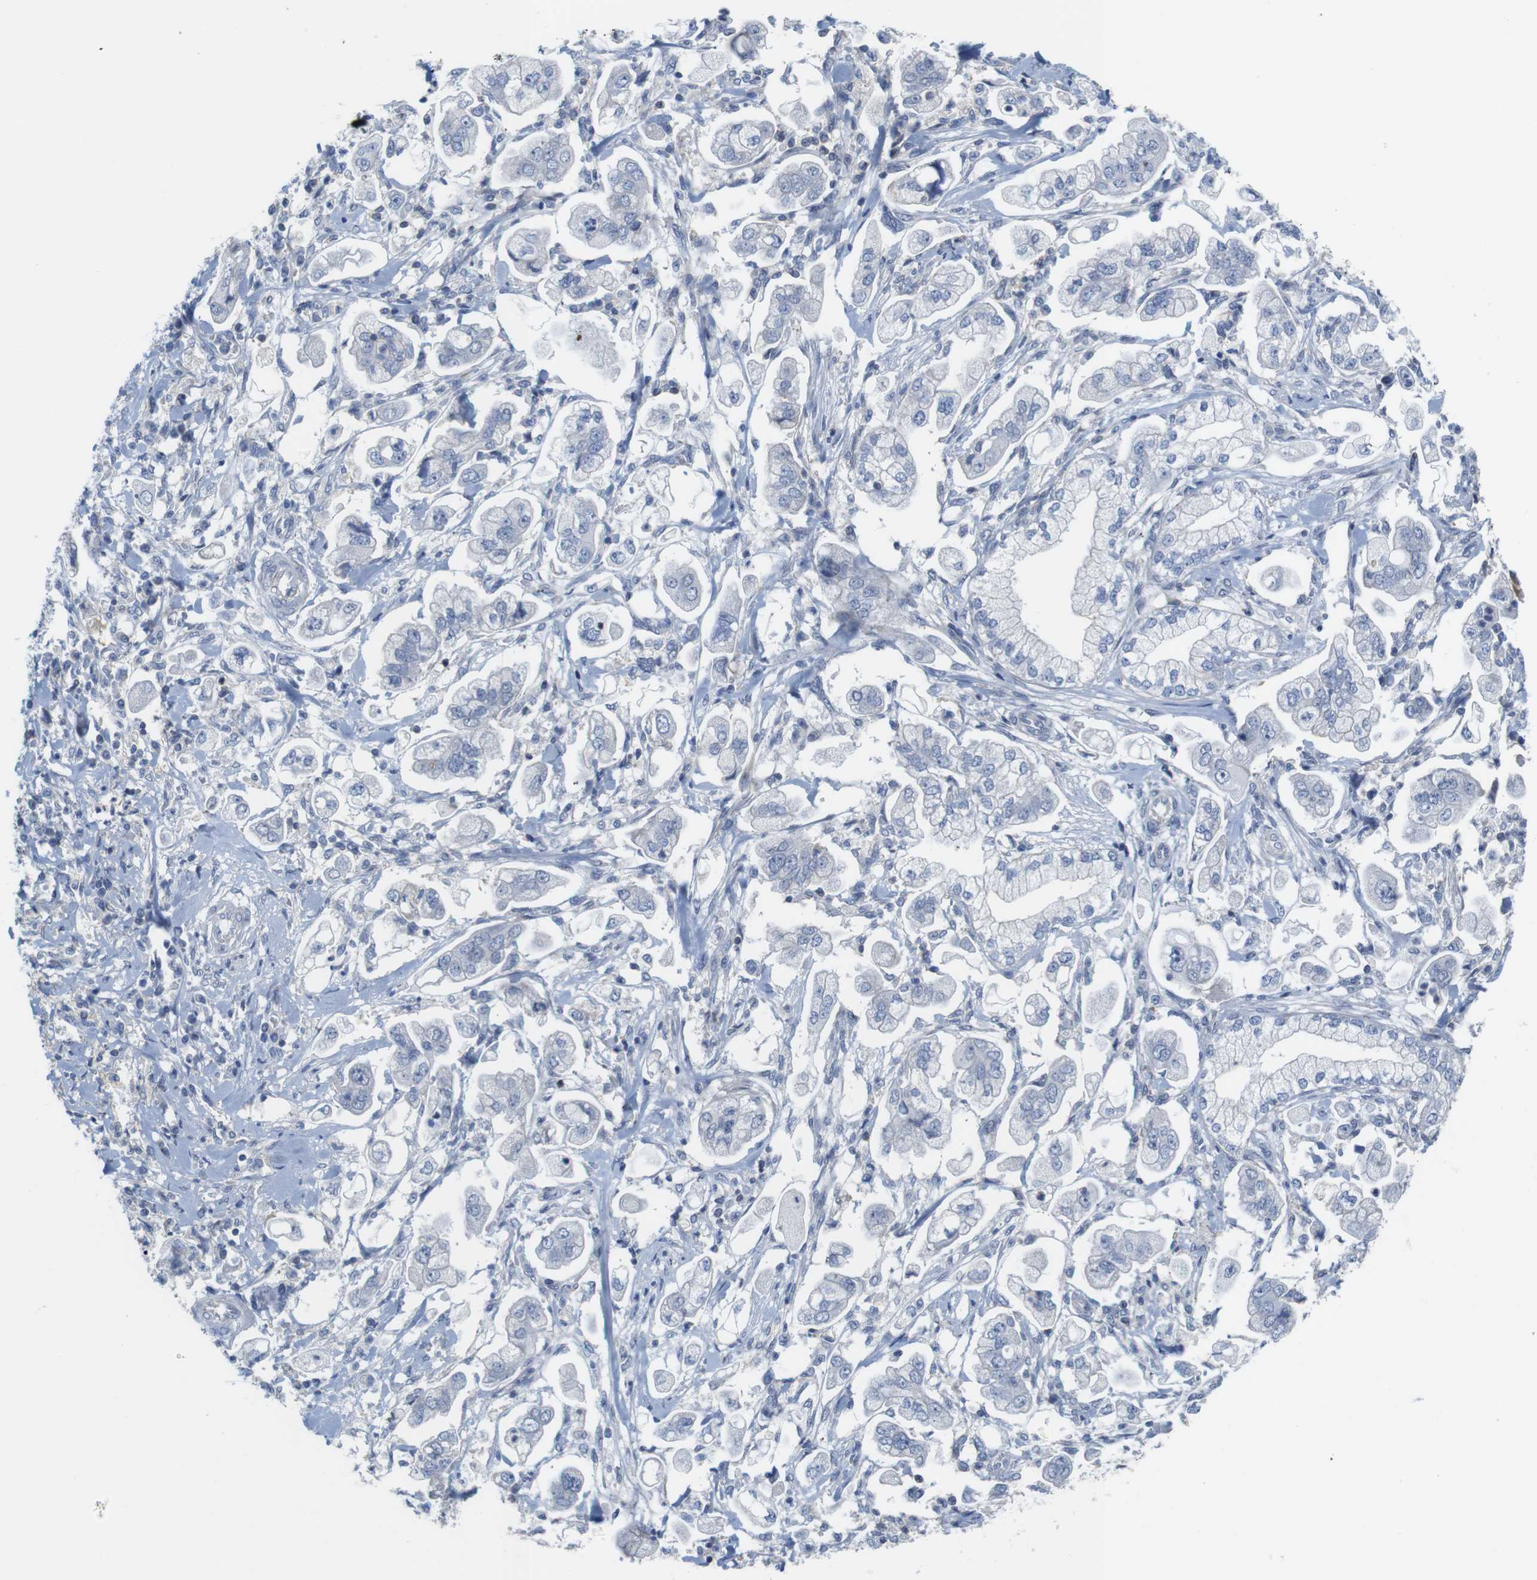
{"staining": {"intensity": "negative", "quantity": "none", "location": "none"}, "tissue": "stomach cancer", "cell_type": "Tumor cells", "image_type": "cancer", "snomed": [{"axis": "morphology", "description": "Adenocarcinoma, NOS"}, {"axis": "topography", "description": "Stomach"}], "caption": "DAB (3,3'-diaminobenzidine) immunohistochemical staining of human stomach adenocarcinoma reveals no significant expression in tumor cells.", "gene": "OTOF", "patient": {"sex": "male", "age": 62}}